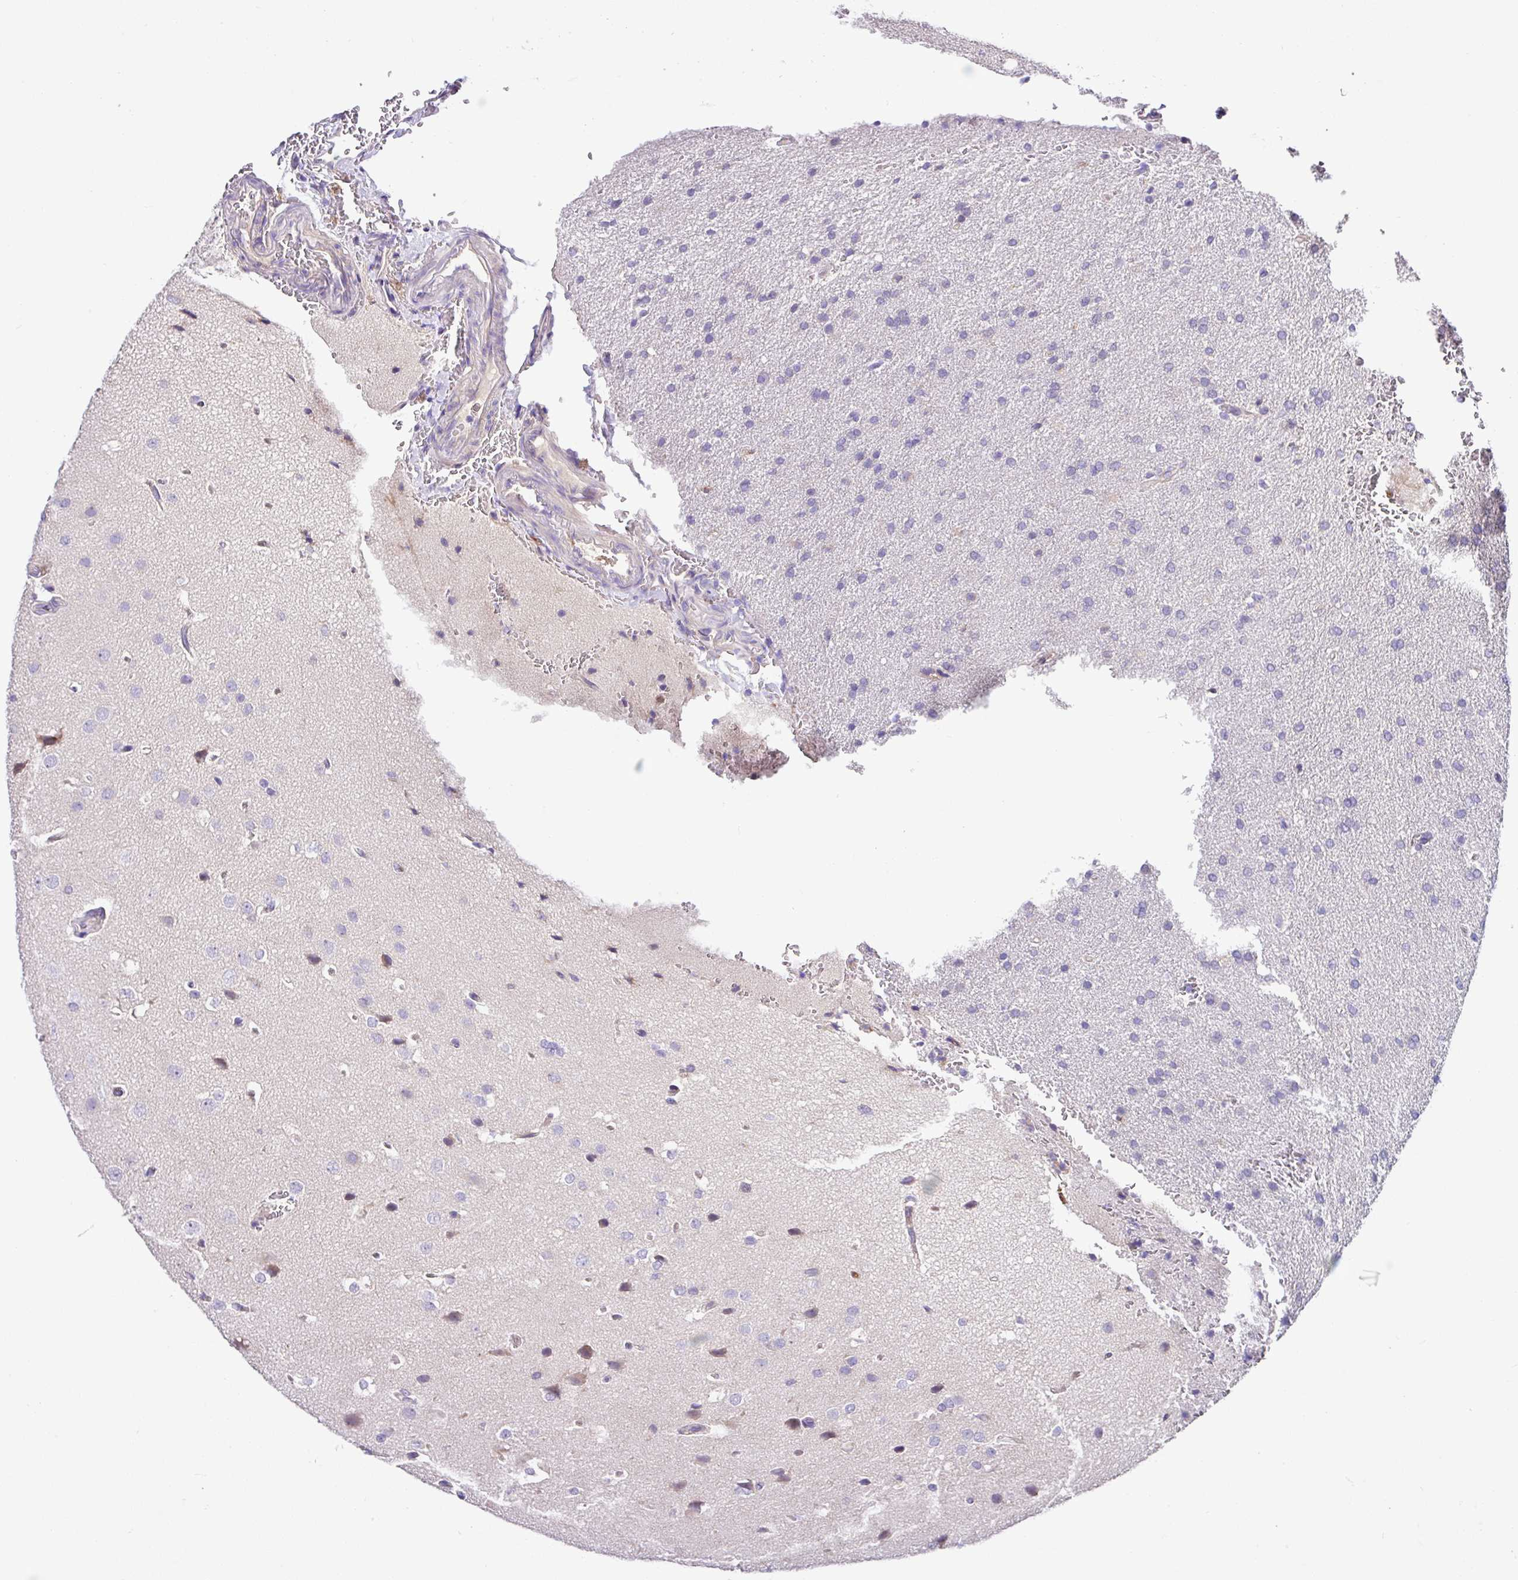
{"staining": {"intensity": "negative", "quantity": "none", "location": "none"}, "tissue": "glioma", "cell_type": "Tumor cells", "image_type": "cancer", "snomed": [{"axis": "morphology", "description": "Glioma, malignant, Low grade"}, {"axis": "topography", "description": "Brain"}], "caption": "The image shows no significant expression in tumor cells of glioma. The staining was performed using DAB (3,3'-diaminobenzidine) to visualize the protein expression in brown, while the nuclei were stained in blue with hematoxylin (Magnification: 20x).", "gene": "CRISP3", "patient": {"sex": "female", "age": 33}}